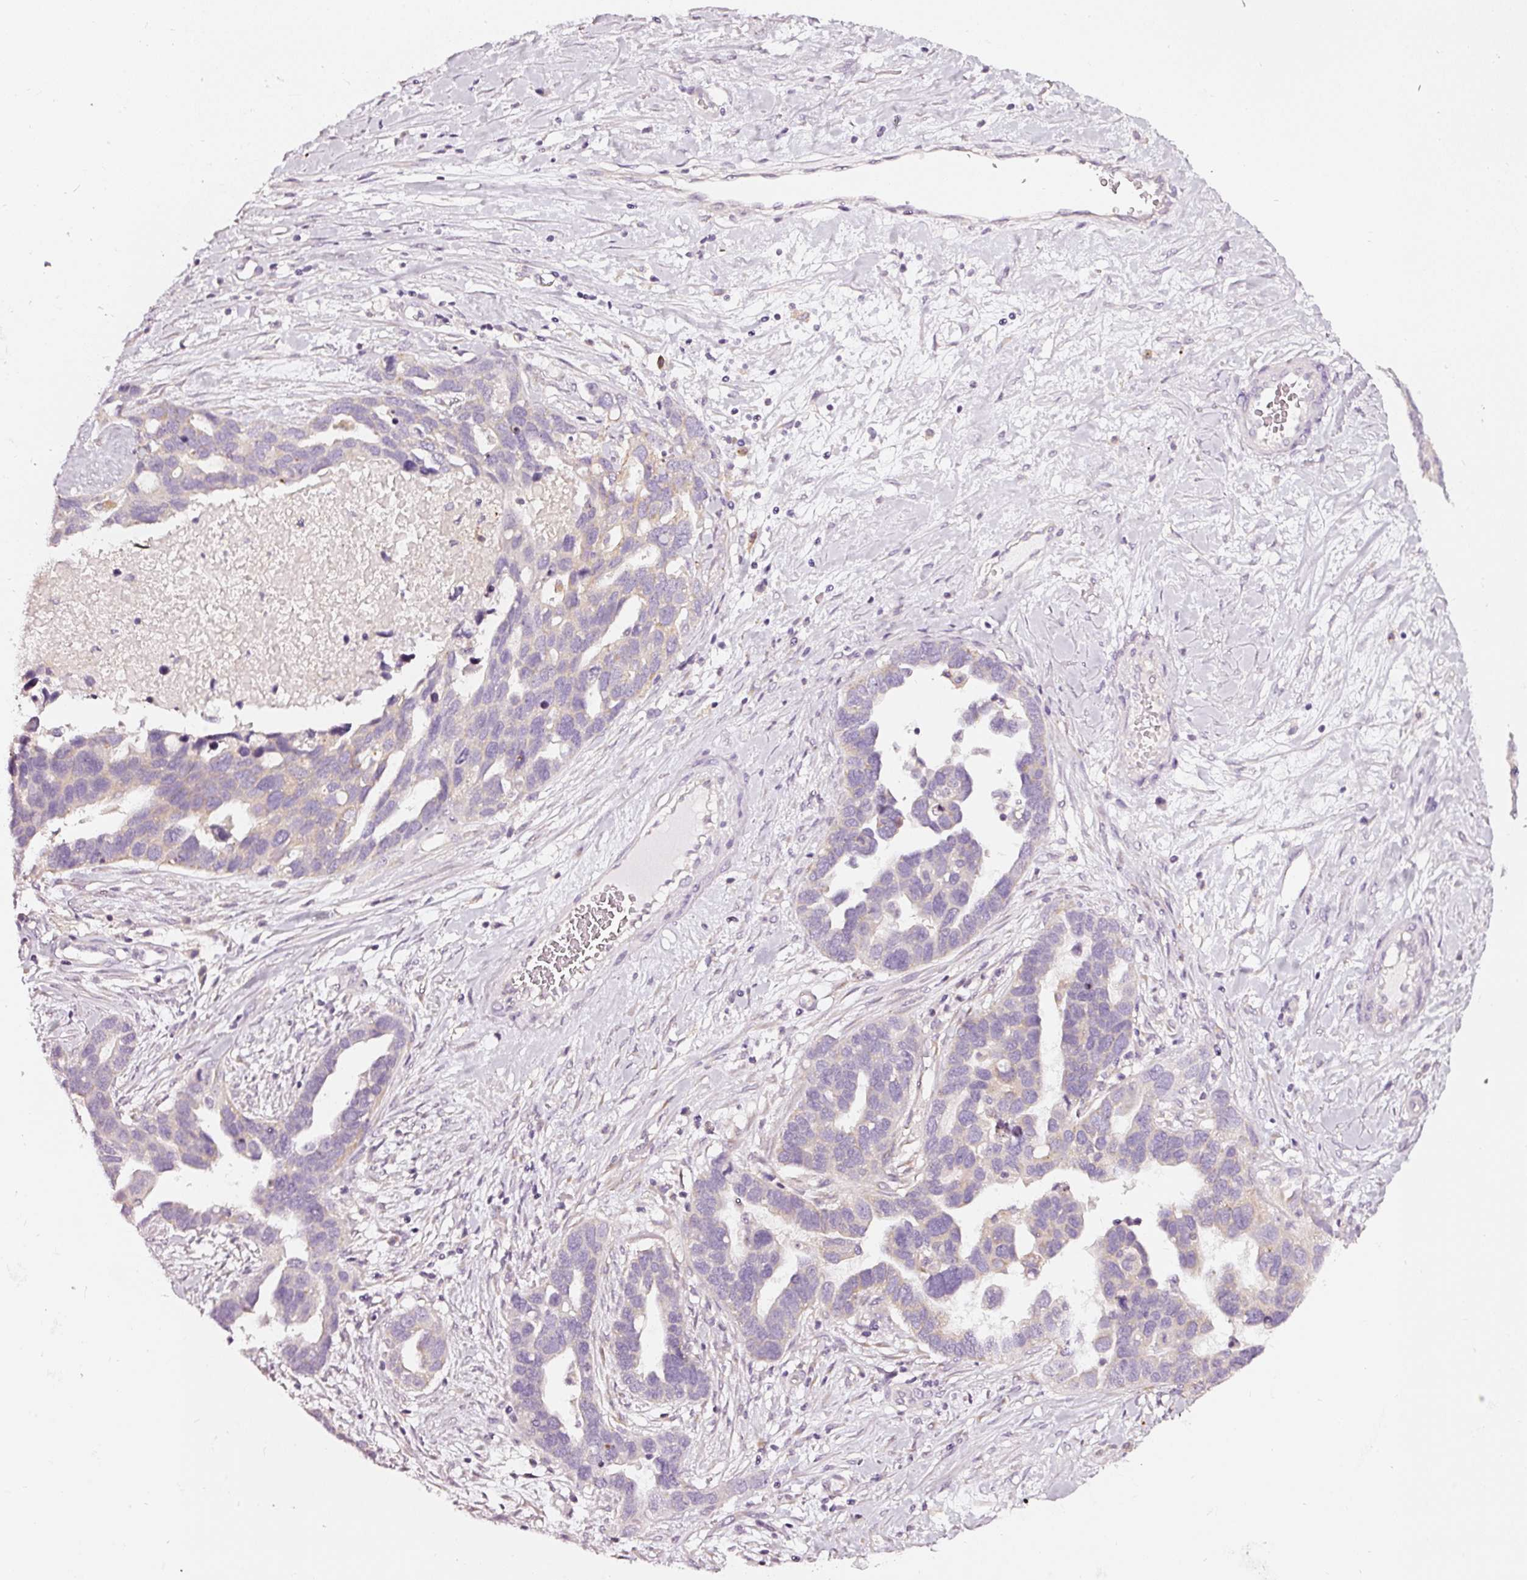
{"staining": {"intensity": "weak", "quantity": "25%-75%", "location": "cytoplasmic/membranous"}, "tissue": "ovarian cancer", "cell_type": "Tumor cells", "image_type": "cancer", "snomed": [{"axis": "morphology", "description": "Cystadenocarcinoma, serous, NOS"}, {"axis": "topography", "description": "Ovary"}], "caption": "An image of ovarian cancer (serous cystadenocarcinoma) stained for a protein demonstrates weak cytoplasmic/membranous brown staining in tumor cells.", "gene": "CNP", "patient": {"sex": "female", "age": 54}}